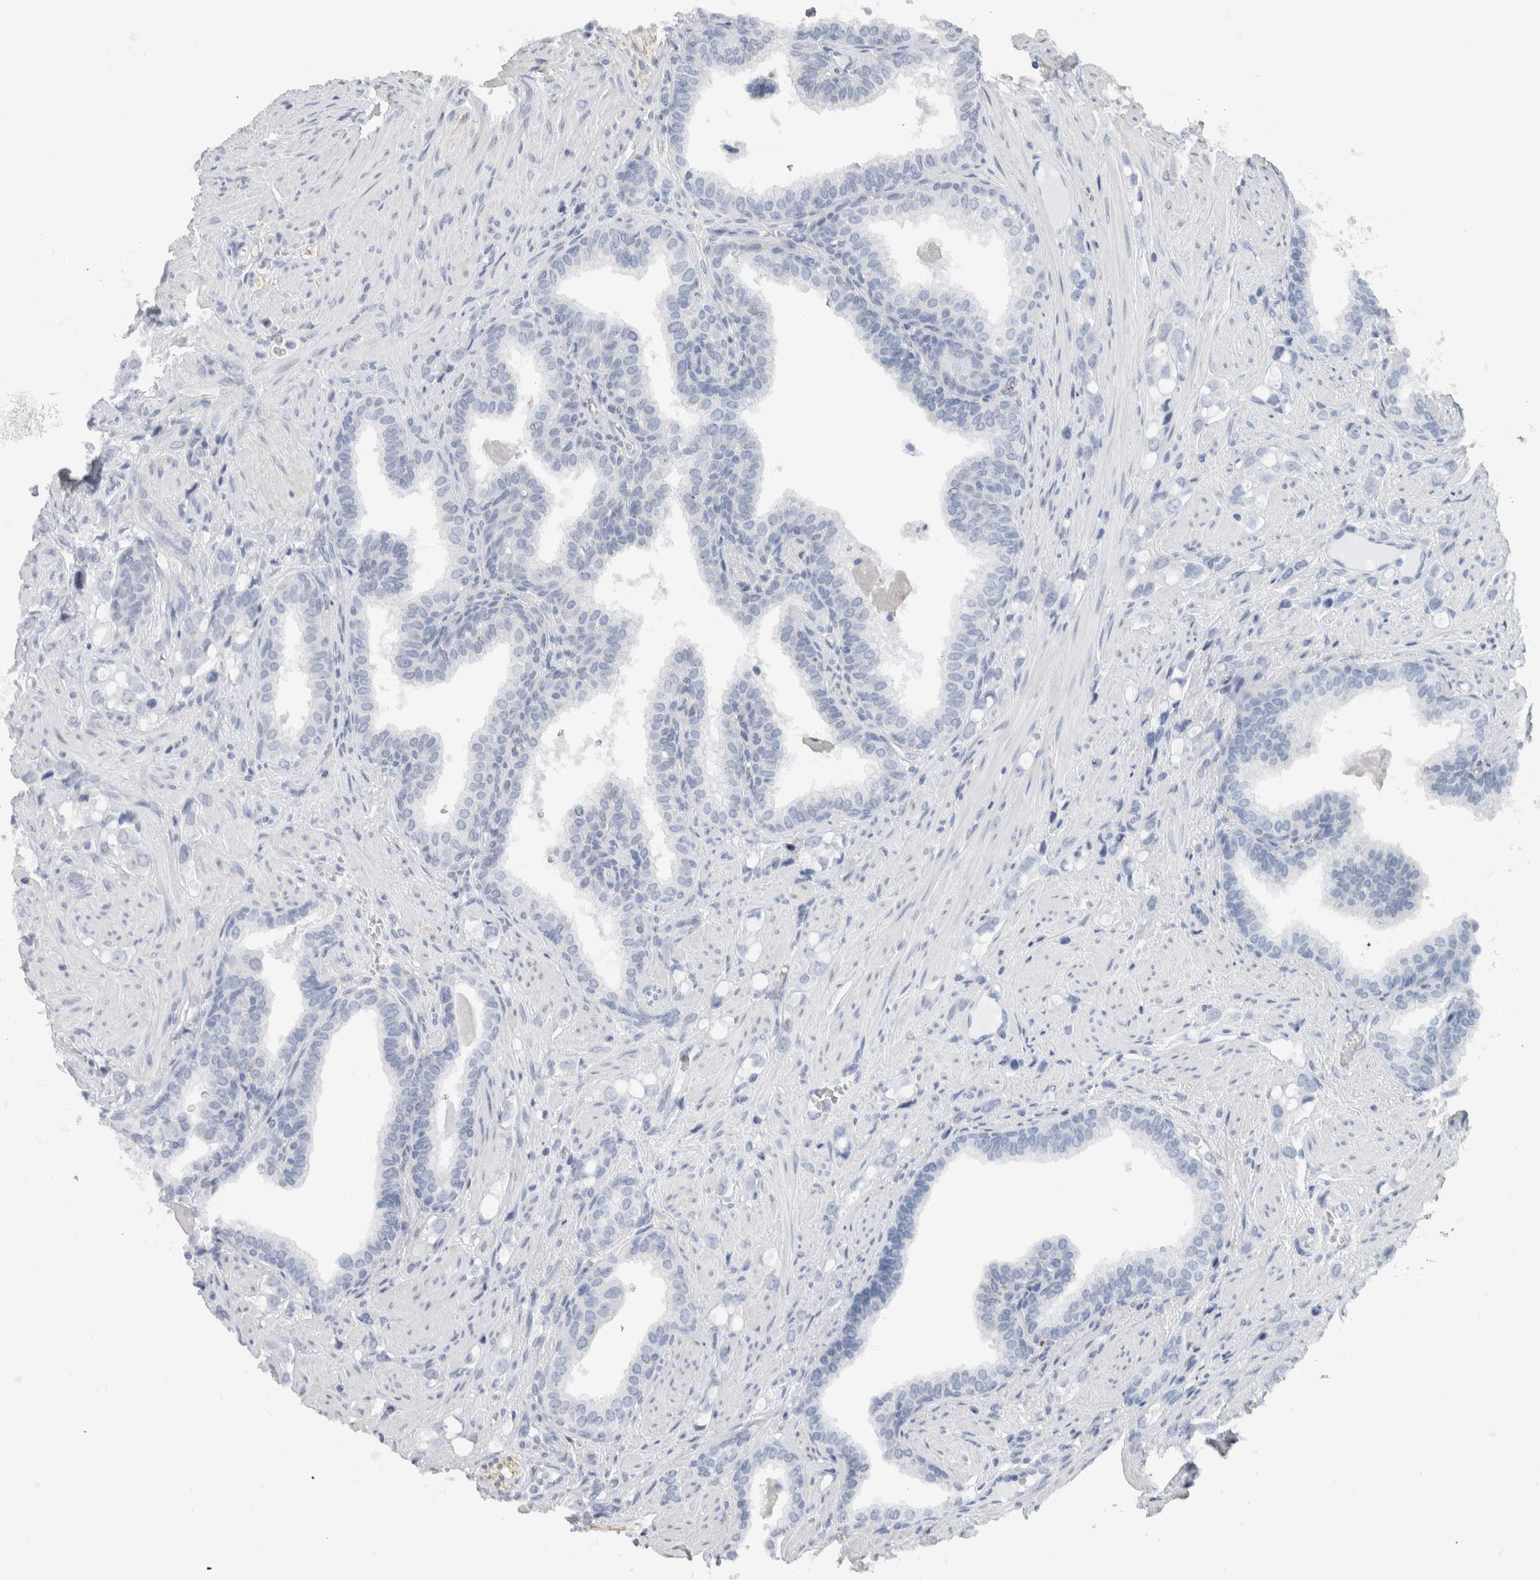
{"staining": {"intensity": "negative", "quantity": "none", "location": "none"}, "tissue": "prostate cancer", "cell_type": "Tumor cells", "image_type": "cancer", "snomed": [{"axis": "morphology", "description": "Adenocarcinoma, High grade"}, {"axis": "topography", "description": "Prostate"}], "caption": "The immunohistochemistry image has no significant positivity in tumor cells of prostate cancer (high-grade adenocarcinoma) tissue.", "gene": "NEFM", "patient": {"sex": "male", "age": 52}}